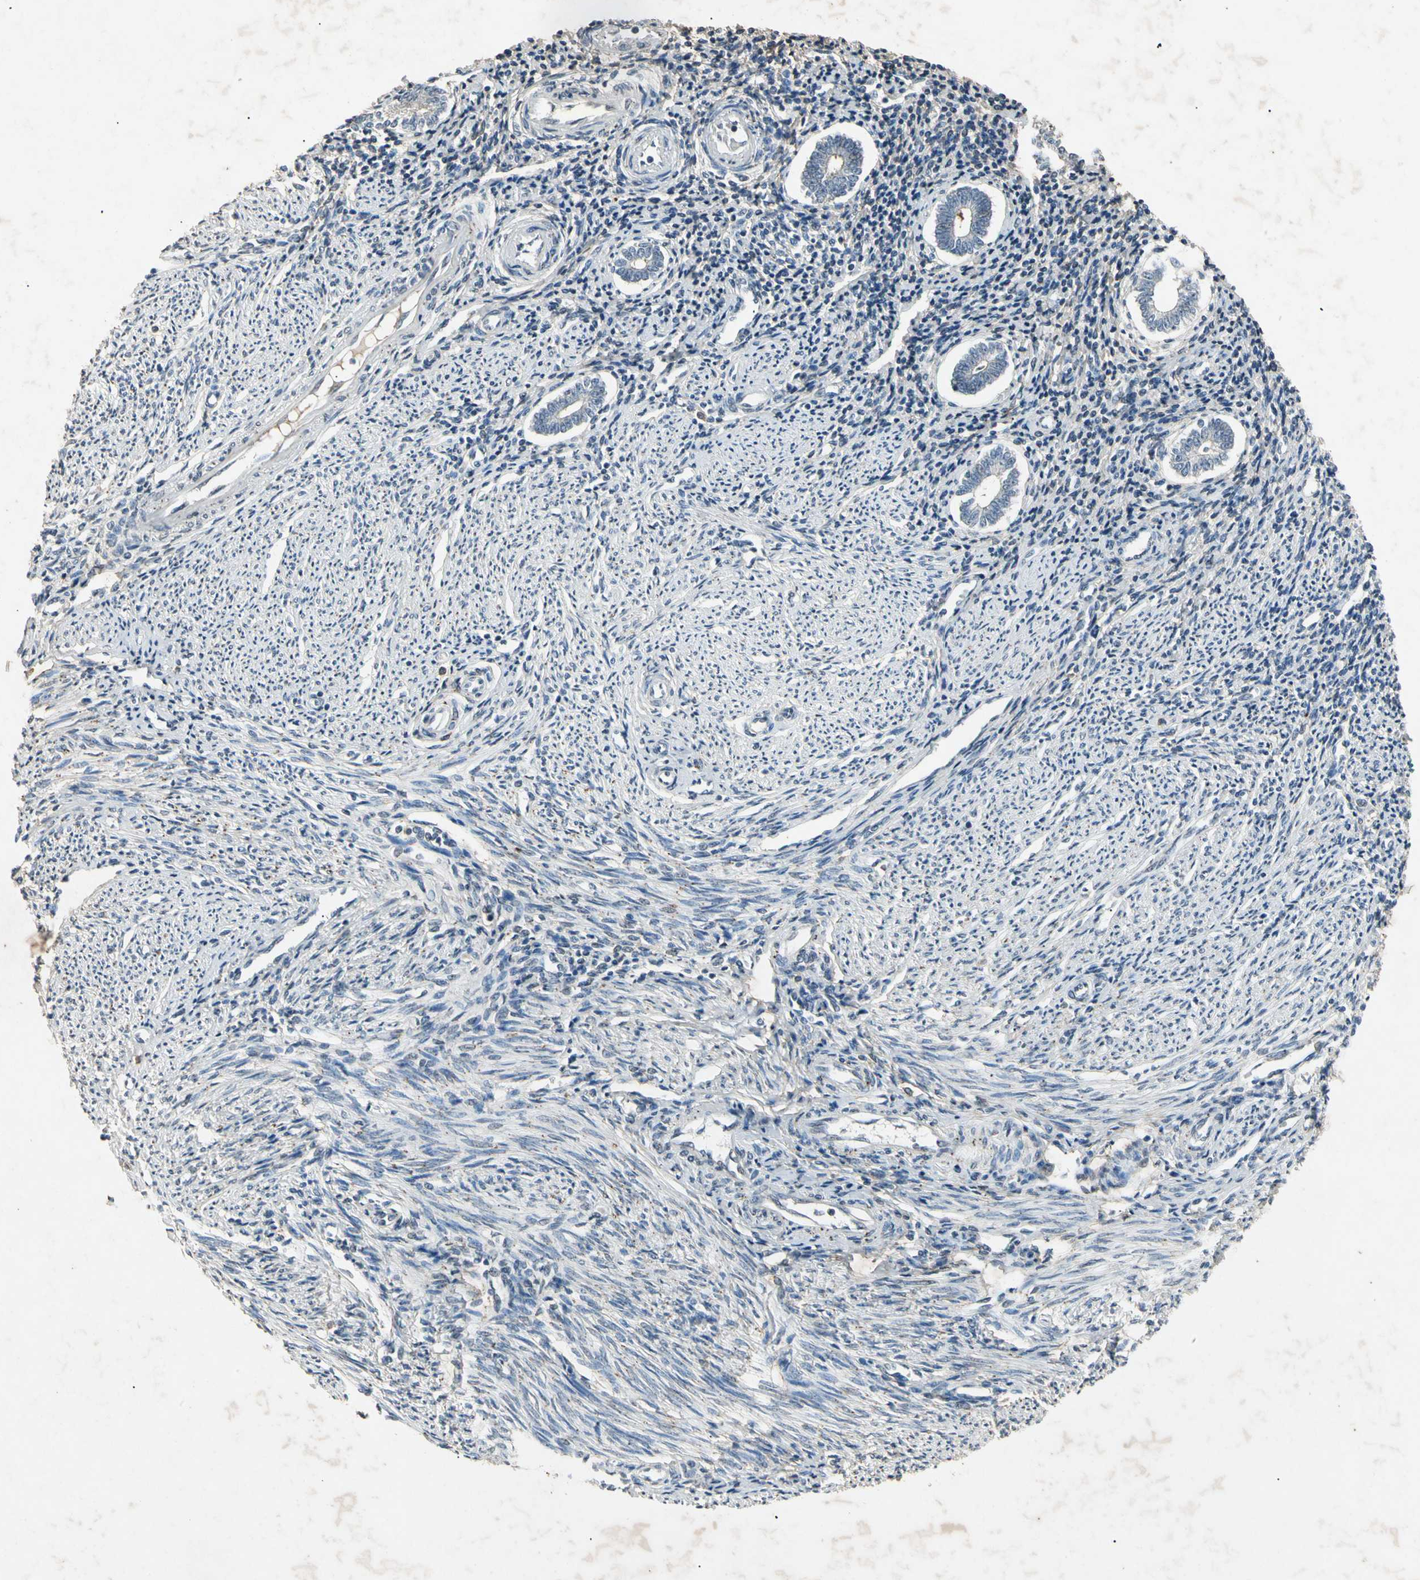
{"staining": {"intensity": "negative", "quantity": "none", "location": "none"}, "tissue": "endometrium", "cell_type": "Cells in endometrial stroma", "image_type": "normal", "snomed": [{"axis": "morphology", "description": "Normal tissue, NOS"}, {"axis": "topography", "description": "Endometrium"}], "caption": "The photomicrograph demonstrates no significant expression in cells in endometrial stroma of endometrium. (Immunohistochemistry (ihc), brightfield microscopy, high magnification).", "gene": "CP", "patient": {"sex": "female", "age": 52}}